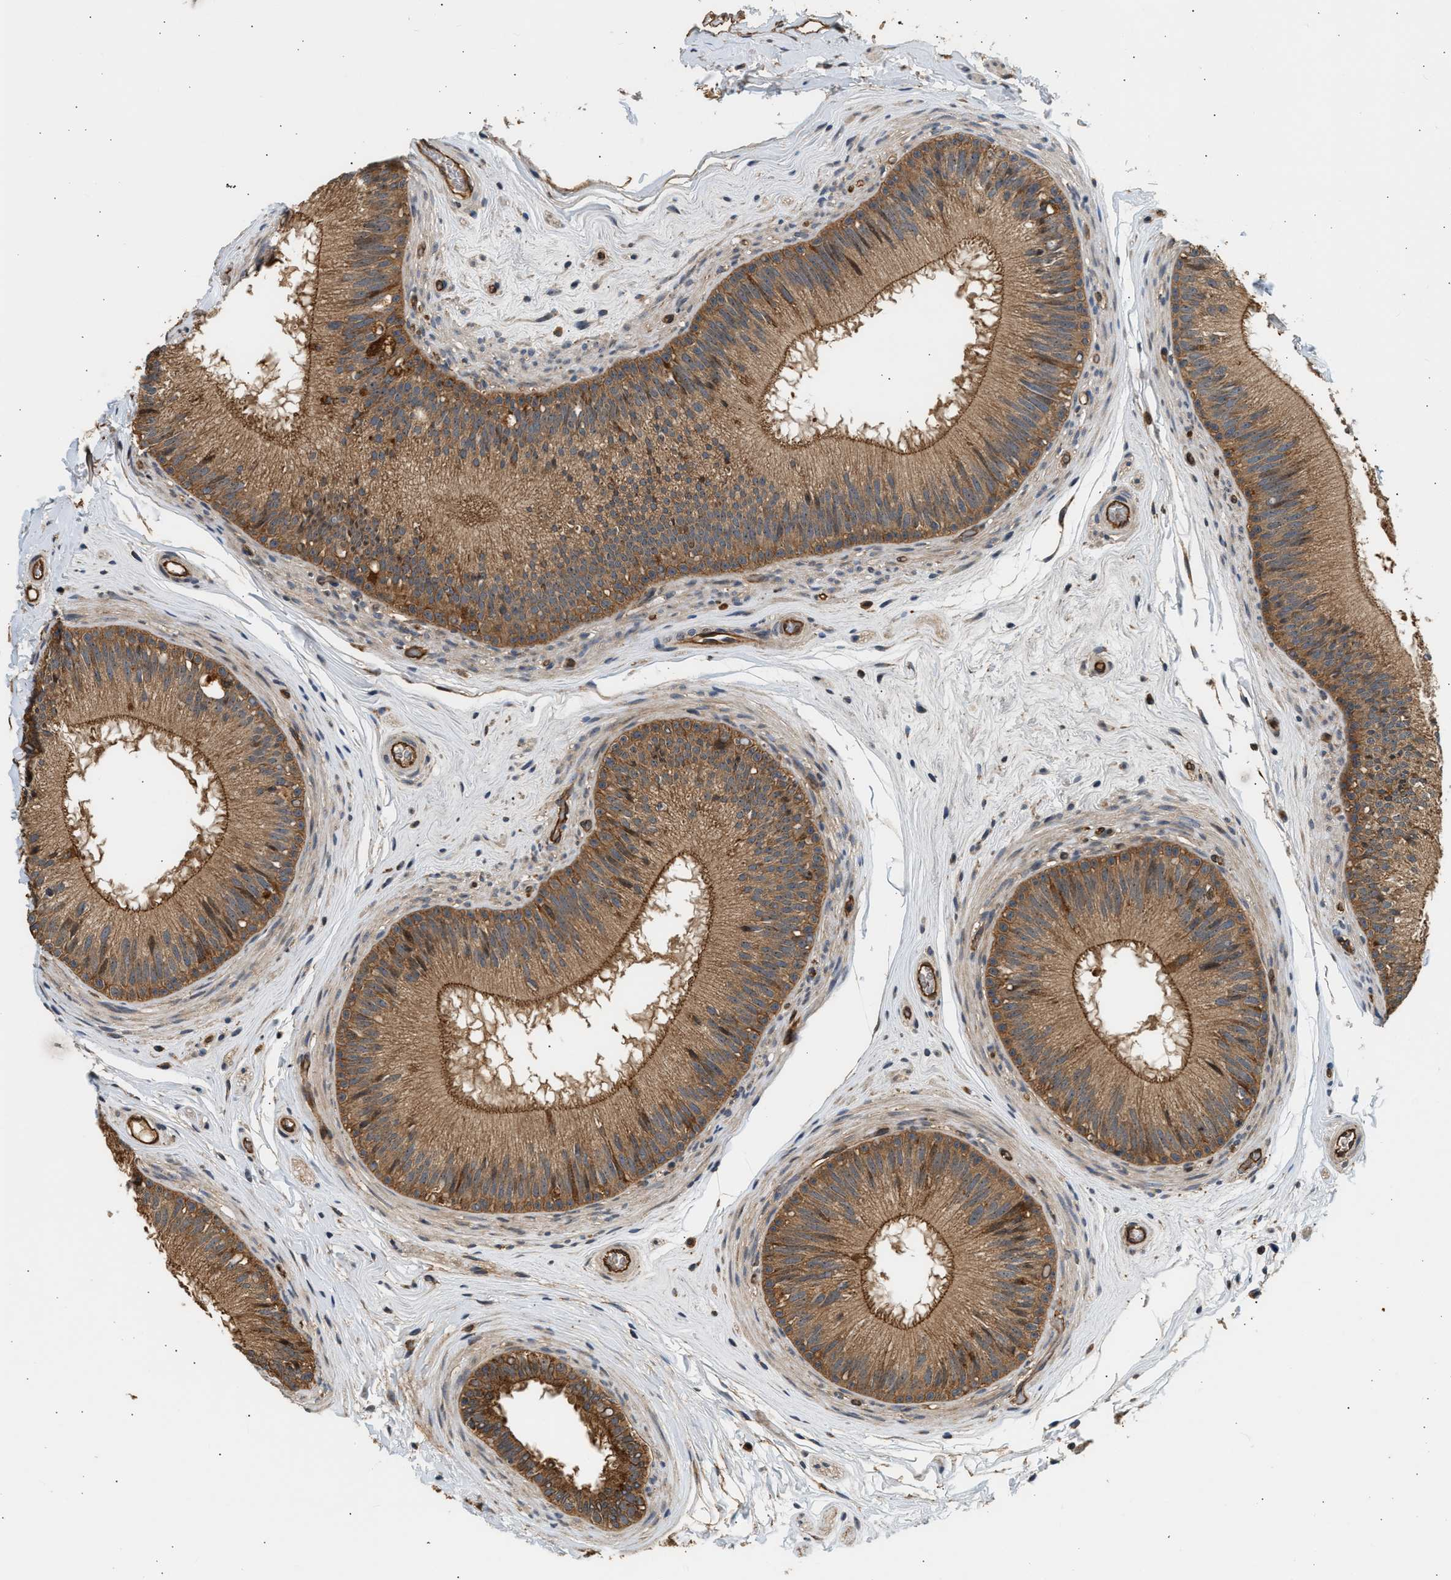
{"staining": {"intensity": "moderate", "quantity": ">75%", "location": "cytoplasmic/membranous"}, "tissue": "epididymis", "cell_type": "Glandular cells", "image_type": "normal", "snomed": [{"axis": "morphology", "description": "Normal tissue, NOS"}, {"axis": "topography", "description": "Testis"}, {"axis": "topography", "description": "Epididymis"}], "caption": "This micrograph demonstrates benign epididymis stained with immunohistochemistry (IHC) to label a protein in brown. The cytoplasmic/membranous of glandular cells show moderate positivity for the protein. Nuclei are counter-stained blue.", "gene": "DUSP14", "patient": {"sex": "male", "age": 36}}